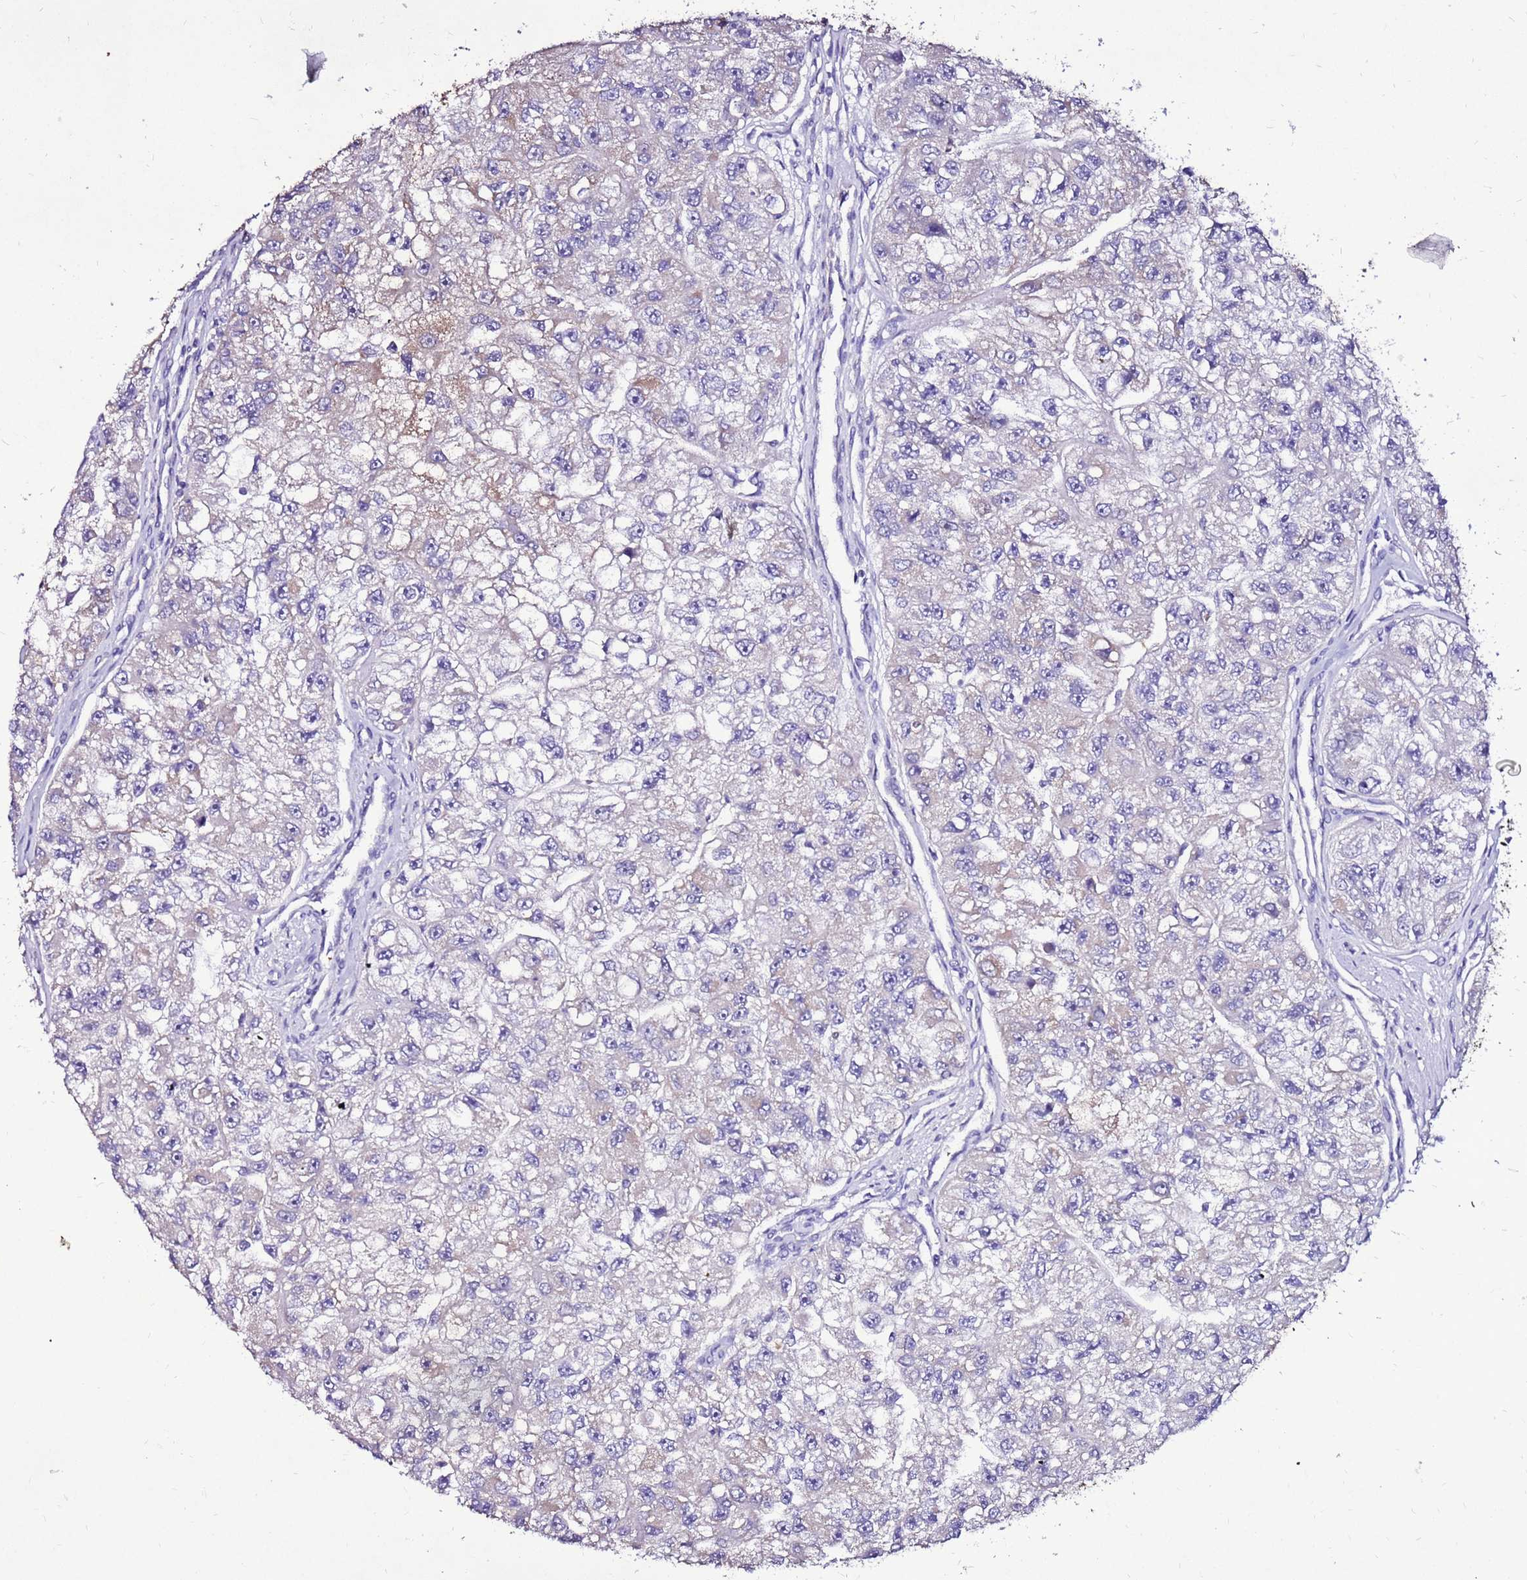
{"staining": {"intensity": "weak", "quantity": "<25%", "location": "cytoplasmic/membranous"}, "tissue": "renal cancer", "cell_type": "Tumor cells", "image_type": "cancer", "snomed": [{"axis": "morphology", "description": "Adenocarcinoma, NOS"}, {"axis": "topography", "description": "Kidney"}], "caption": "This is an immunohistochemistry photomicrograph of renal adenocarcinoma. There is no staining in tumor cells.", "gene": "TMEM106C", "patient": {"sex": "male", "age": 63}}